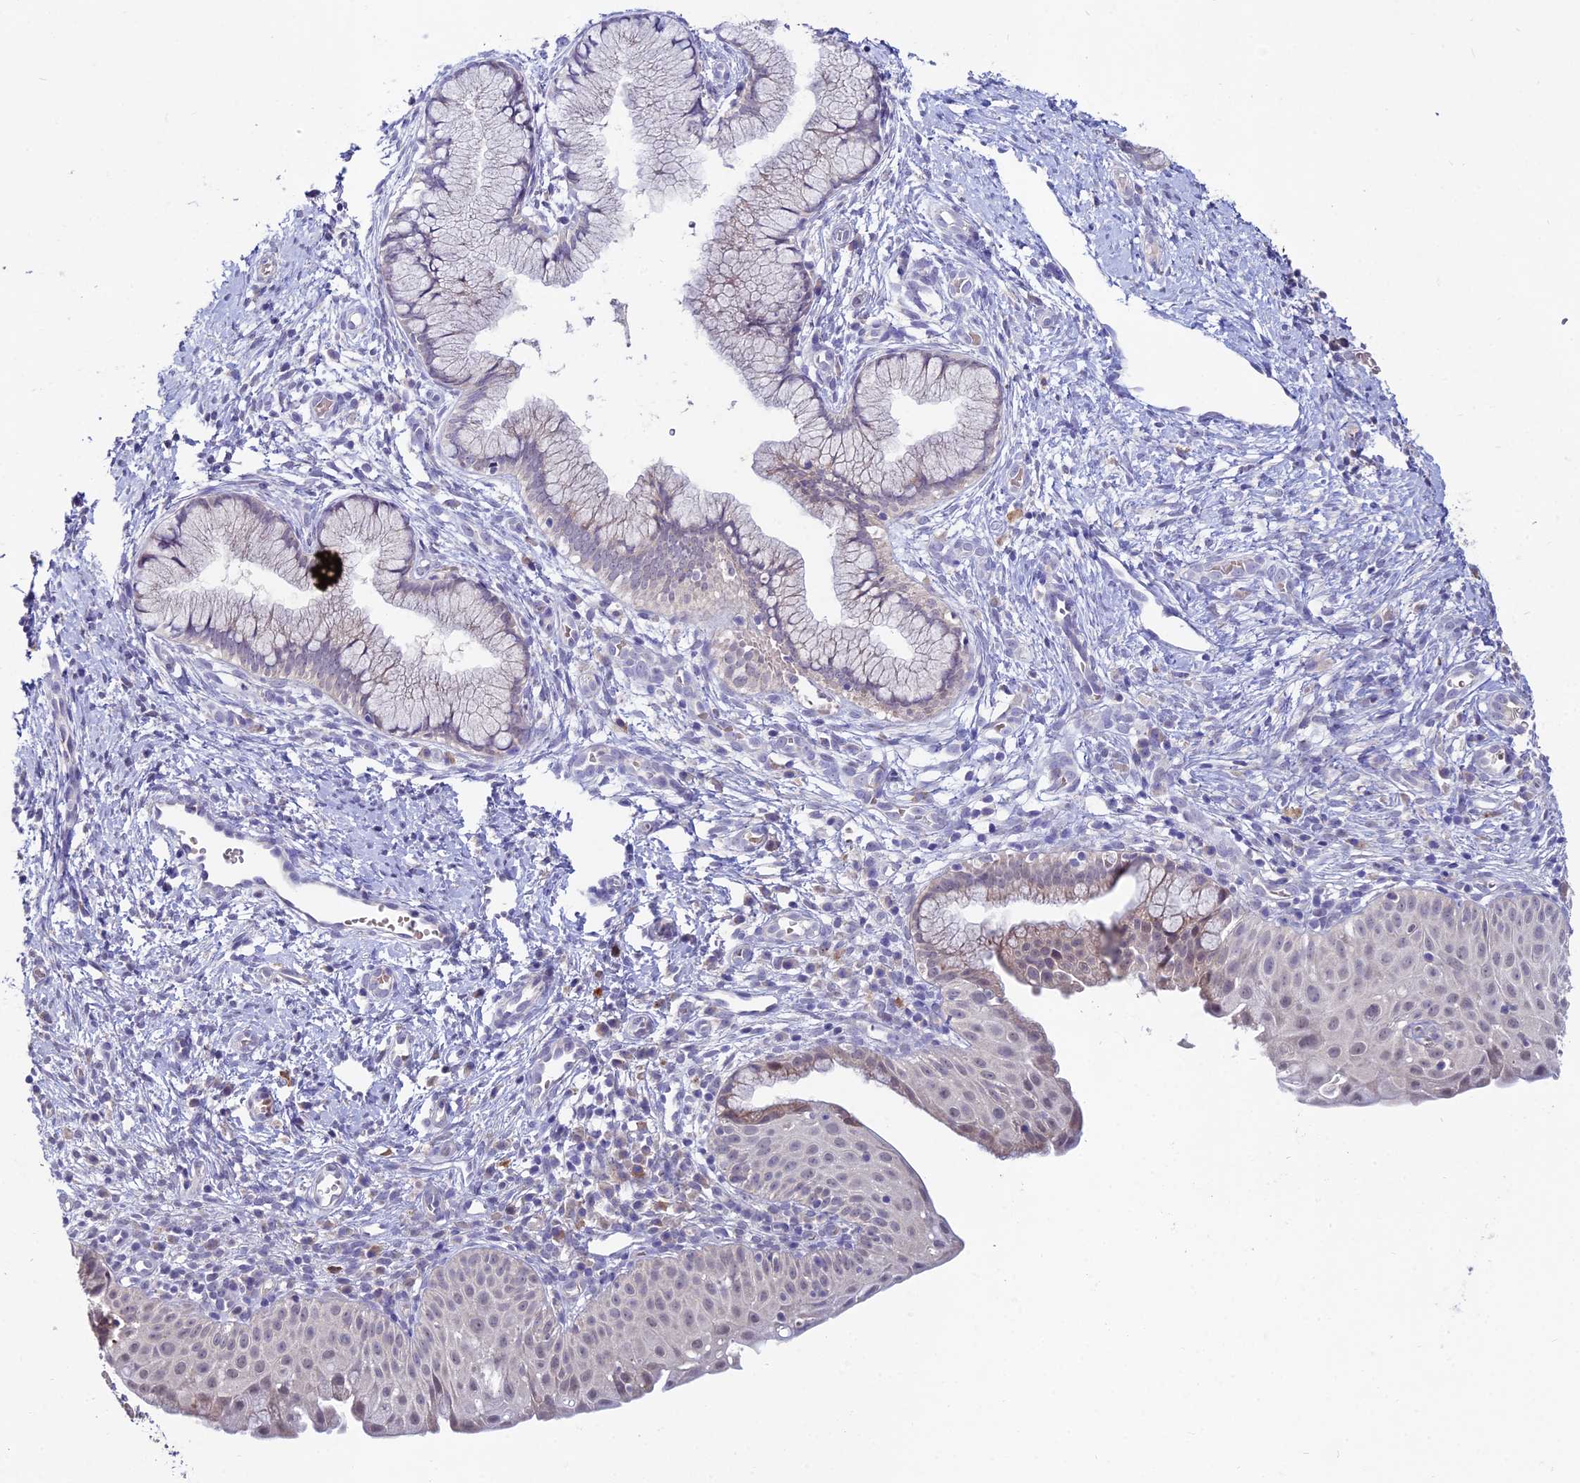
{"staining": {"intensity": "weak", "quantity": "<25%", "location": "cytoplasmic/membranous"}, "tissue": "cervix", "cell_type": "Glandular cells", "image_type": "normal", "snomed": [{"axis": "morphology", "description": "Normal tissue, NOS"}, {"axis": "topography", "description": "Cervix"}], "caption": "Immunohistochemical staining of benign cervix demonstrates no significant positivity in glandular cells.", "gene": "WDR43", "patient": {"sex": "female", "age": 36}}